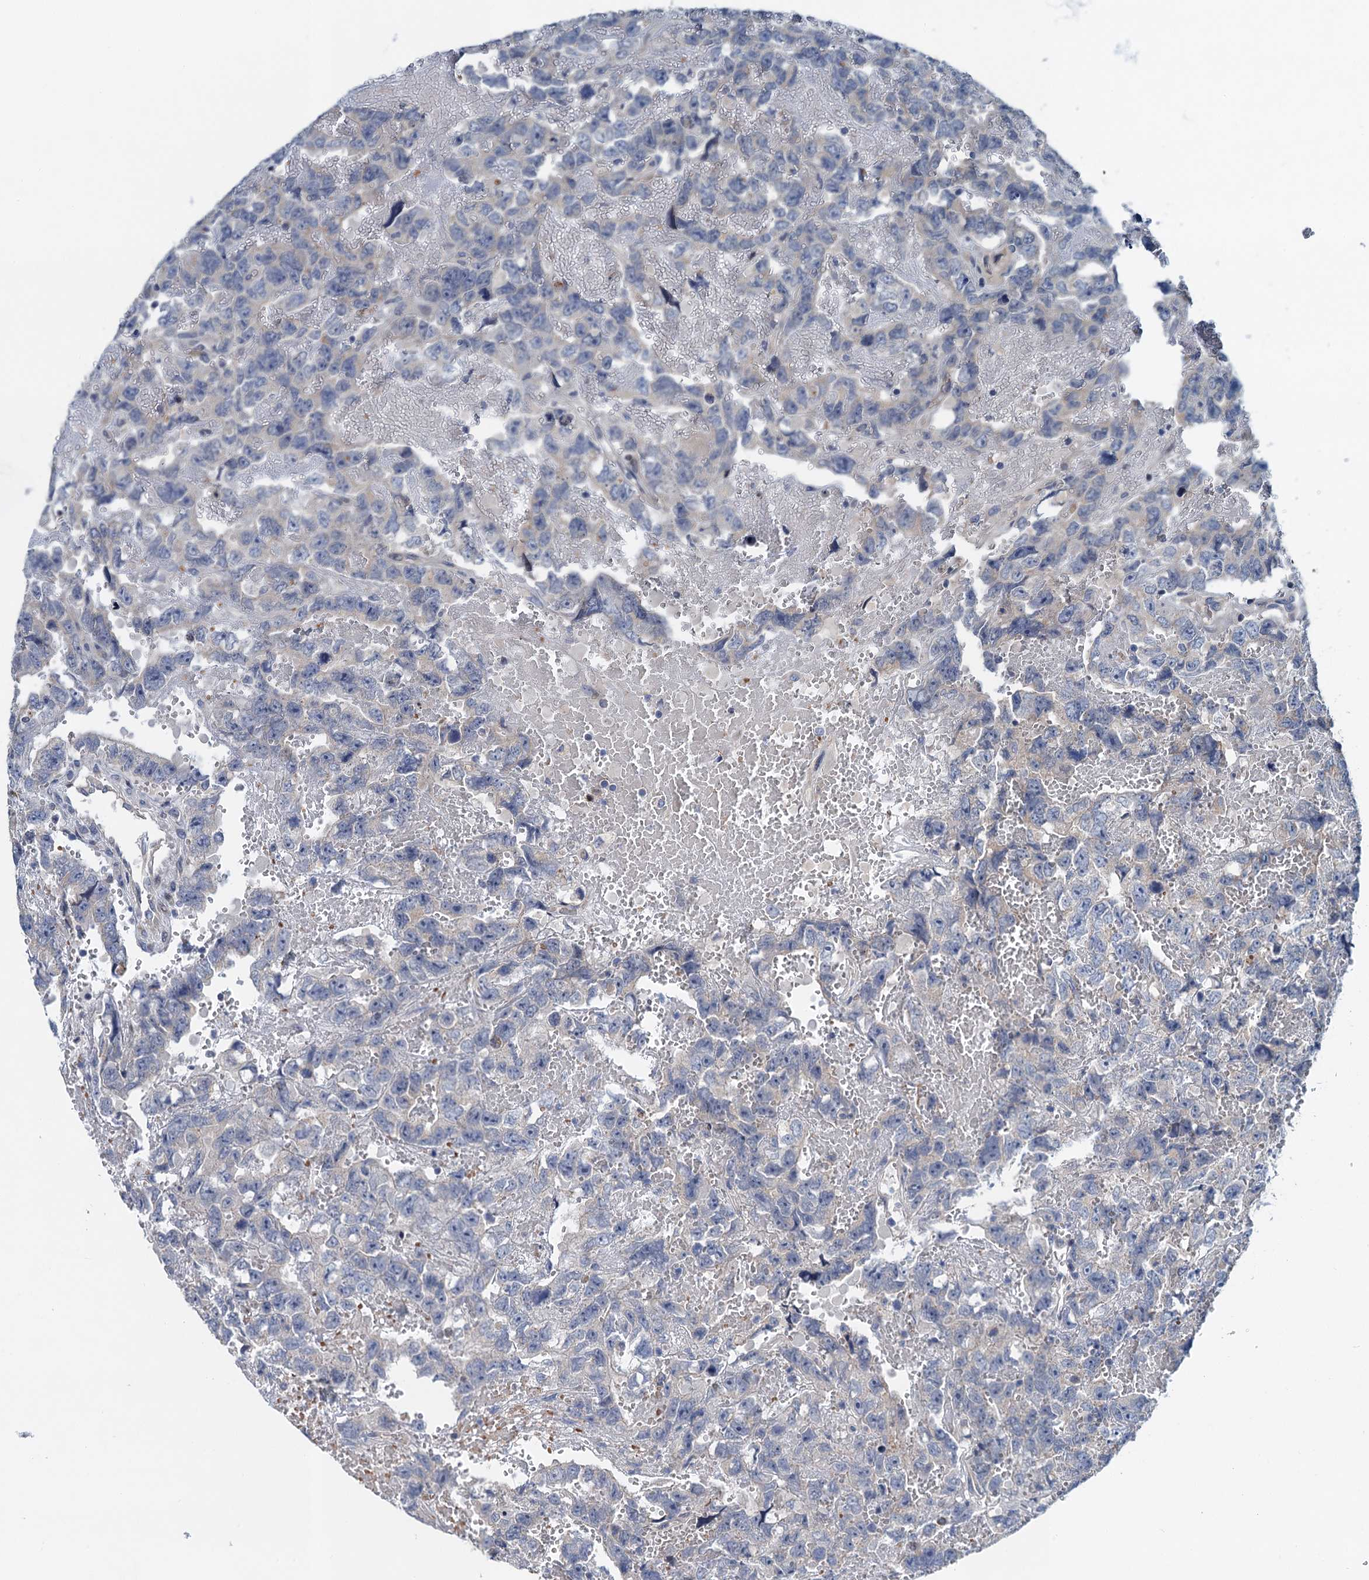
{"staining": {"intensity": "negative", "quantity": "none", "location": "none"}, "tissue": "testis cancer", "cell_type": "Tumor cells", "image_type": "cancer", "snomed": [{"axis": "morphology", "description": "Carcinoma, Embryonal, NOS"}, {"axis": "topography", "description": "Testis"}], "caption": "Human testis embryonal carcinoma stained for a protein using immunohistochemistry demonstrates no staining in tumor cells.", "gene": "NBEA", "patient": {"sex": "male", "age": 45}}